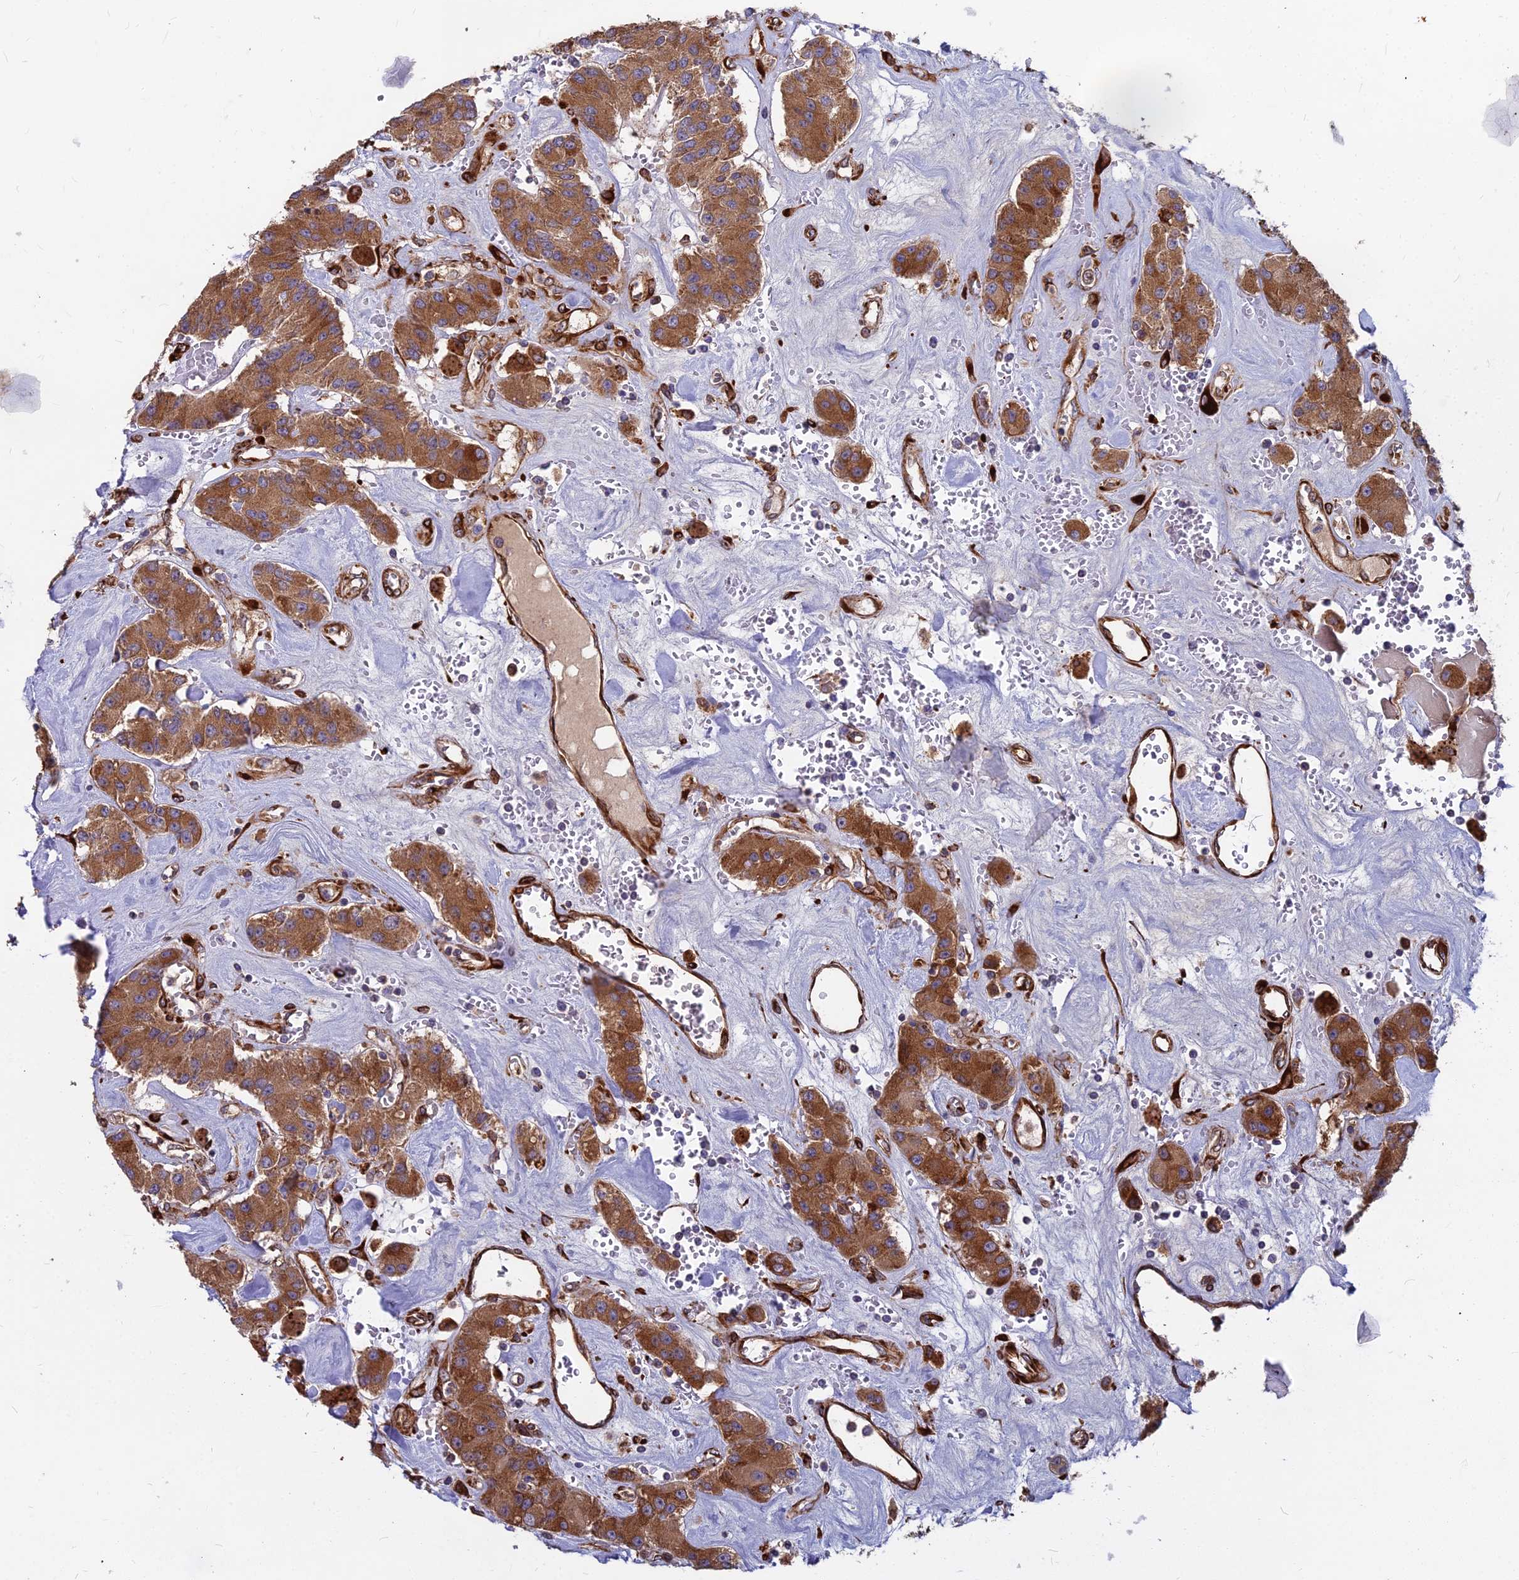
{"staining": {"intensity": "strong", "quantity": ">75%", "location": "cytoplasmic/membranous"}, "tissue": "carcinoid", "cell_type": "Tumor cells", "image_type": "cancer", "snomed": [{"axis": "morphology", "description": "Carcinoid, malignant, NOS"}, {"axis": "topography", "description": "Pancreas"}], "caption": "Immunohistochemical staining of human carcinoid (malignant) reveals high levels of strong cytoplasmic/membranous protein staining in about >75% of tumor cells. (brown staining indicates protein expression, while blue staining denotes nuclei).", "gene": "NDUFAF7", "patient": {"sex": "male", "age": 41}}